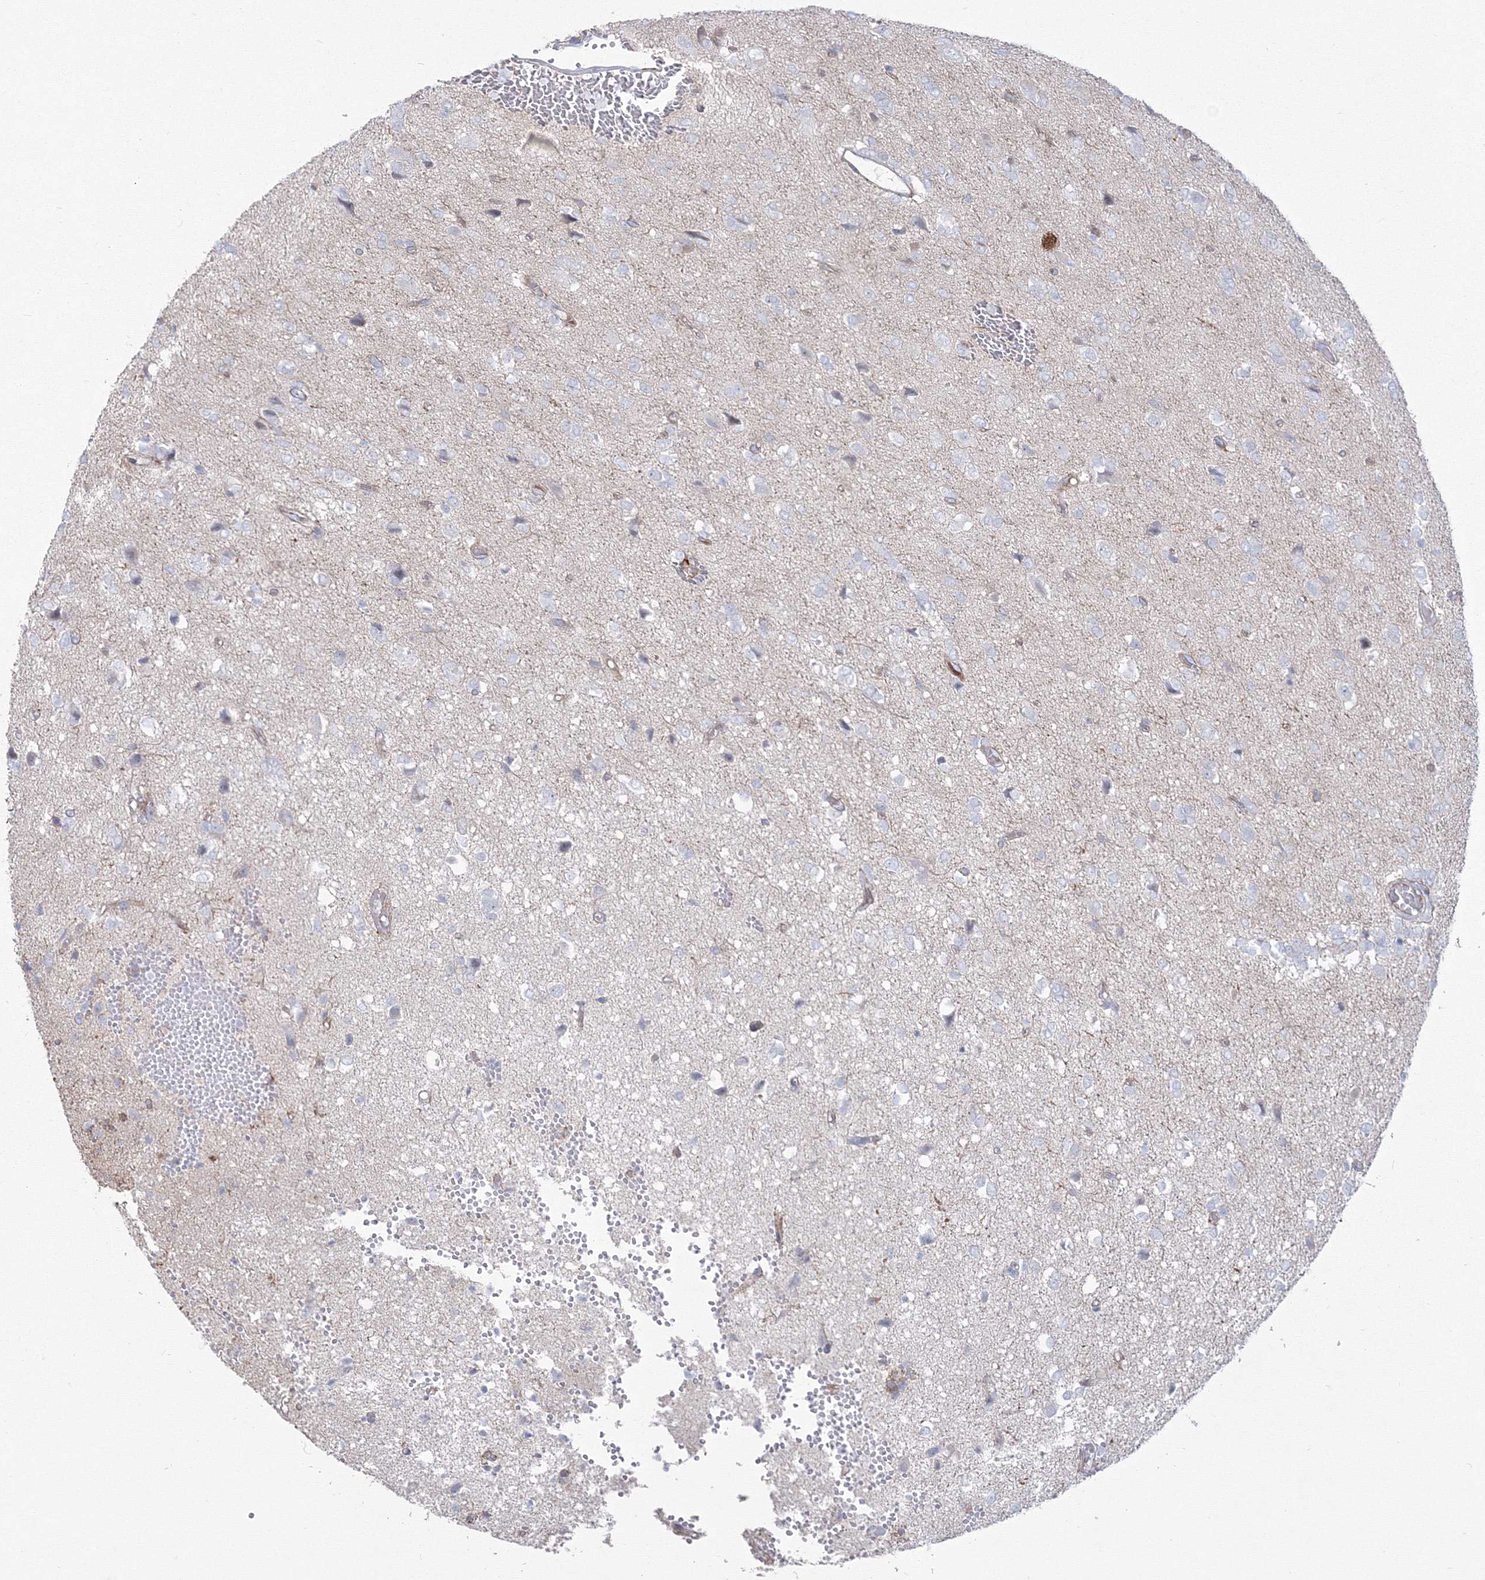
{"staining": {"intensity": "negative", "quantity": "none", "location": "none"}, "tissue": "glioma", "cell_type": "Tumor cells", "image_type": "cancer", "snomed": [{"axis": "morphology", "description": "Glioma, malignant, High grade"}, {"axis": "topography", "description": "Brain"}], "caption": "High magnification brightfield microscopy of malignant high-grade glioma stained with DAB (brown) and counterstained with hematoxylin (blue): tumor cells show no significant expression. The staining is performed using DAB (3,3'-diaminobenzidine) brown chromogen with nuclei counter-stained in using hematoxylin.", "gene": "HYAL2", "patient": {"sex": "female", "age": 59}}